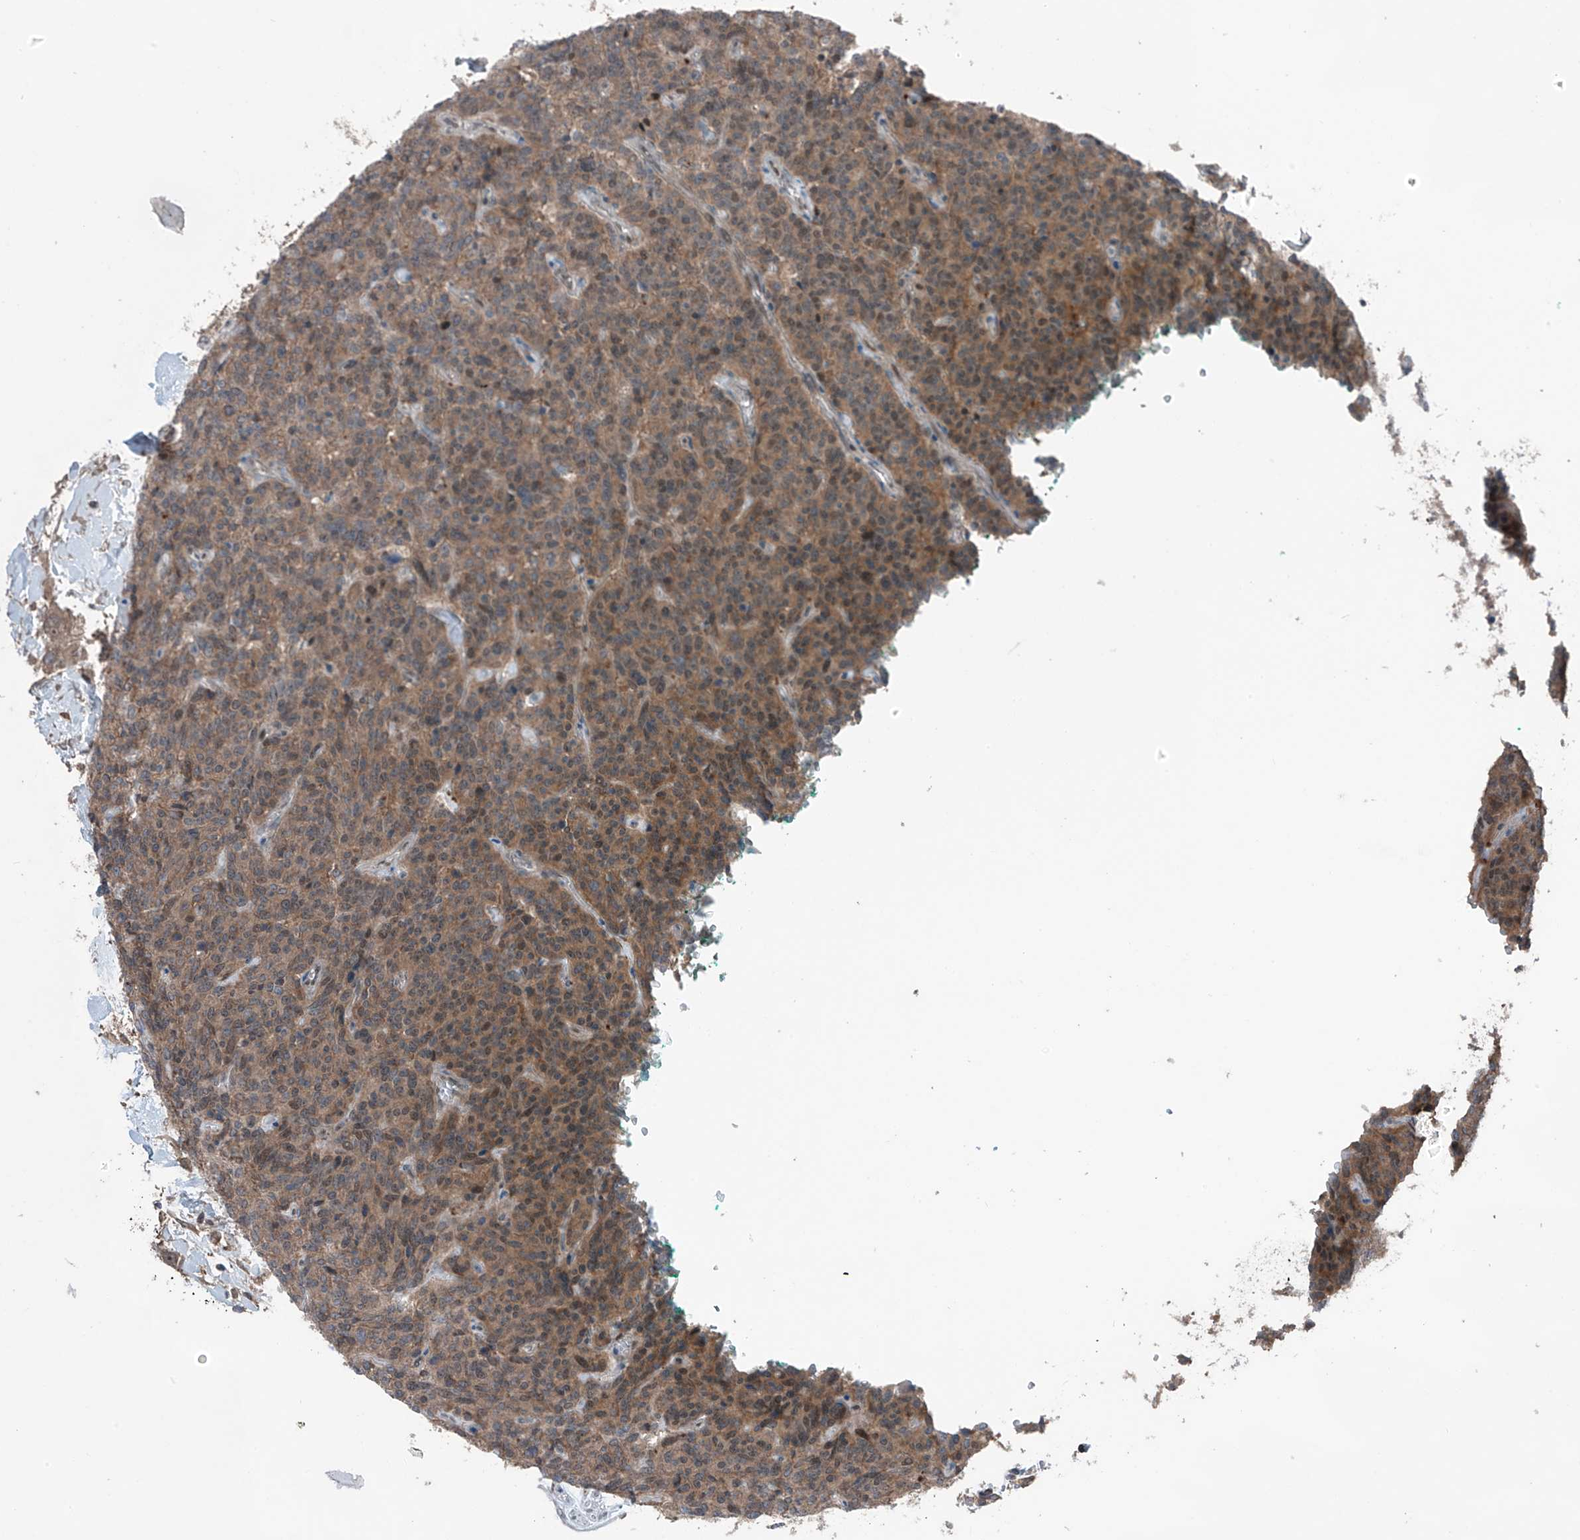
{"staining": {"intensity": "weak", "quantity": ">75%", "location": "cytoplasmic/membranous,nuclear"}, "tissue": "carcinoid", "cell_type": "Tumor cells", "image_type": "cancer", "snomed": [{"axis": "morphology", "description": "Carcinoid, malignant, NOS"}, {"axis": "topography", "description": "Lung"}], "caption": "High-magnification brightfield microscopy of carcinoid stained with DAB (brown) and counterstained with hematoxylin (blue). tumor cells exhibit weak cytoplasmic/membranous and nuclear expression is identified in approximately>75% of cells. (DAB (3,3'-diaminobenzidine) IHC, brown staining for protein, blue staining for nuclei).", "gene": "TXNDC9", "patient": {"sex": "female", "age": 46}}